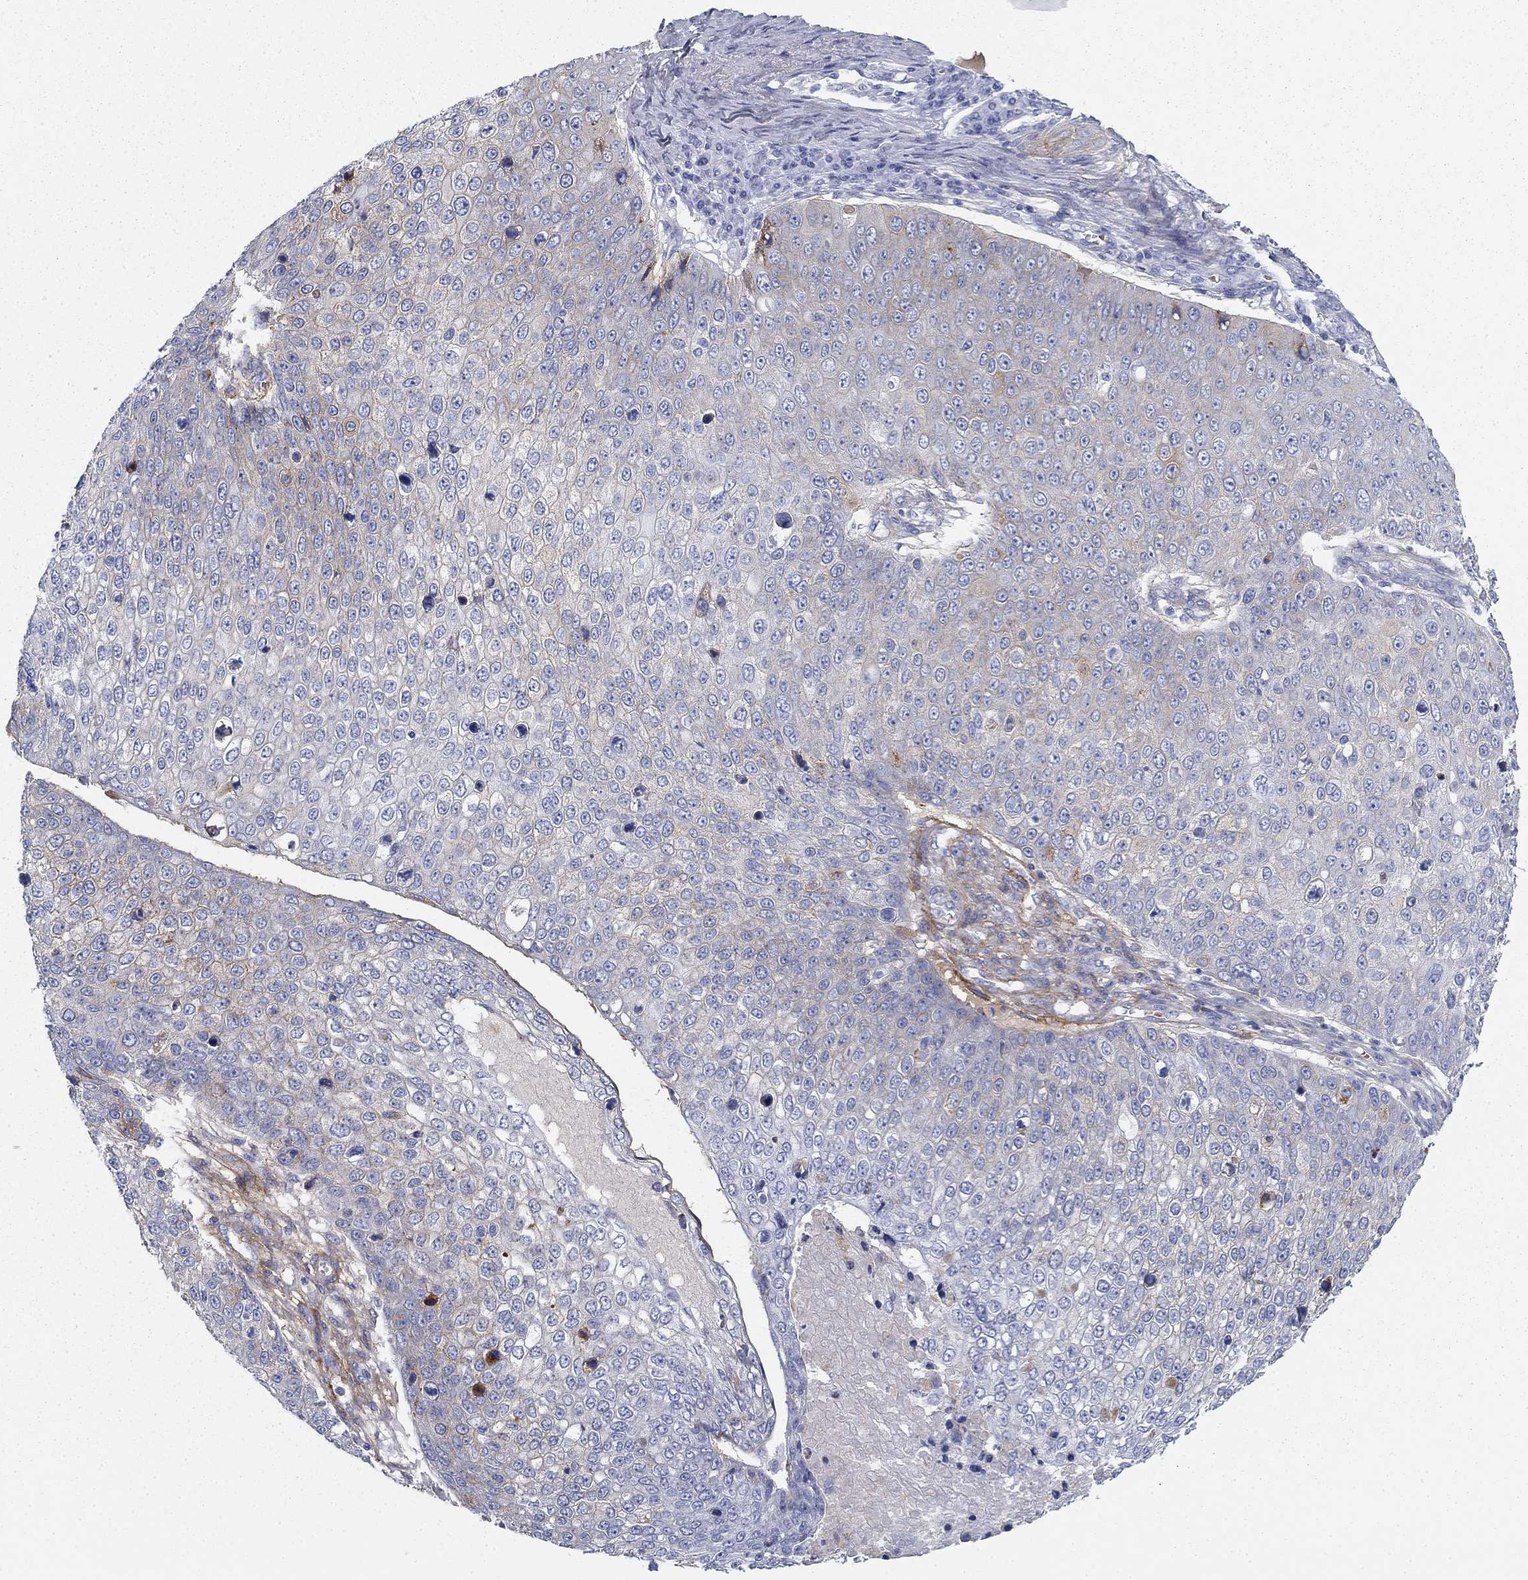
{"staining": {"intensity": "negative", "quantity": "none", "location": "none"}, "tissue": "skin cancer", "cell_type": "Tumor cells", "image_type": "cancer", "snomed": [{"axis": "morphology", "description": "Squamous cell carcinoma, NOS"}, {"axis": "topography", "description": "Skin"}], "caption": "High magnification brightfield microscopy of skin cancer (squamous cell carcinoma) stained with DAB (brown) and counterstained with hematoxylin (blue): tumor cells show no significant positivity.", "gene": "GPC1", "patient": {"sex": "male", "age": 71}}